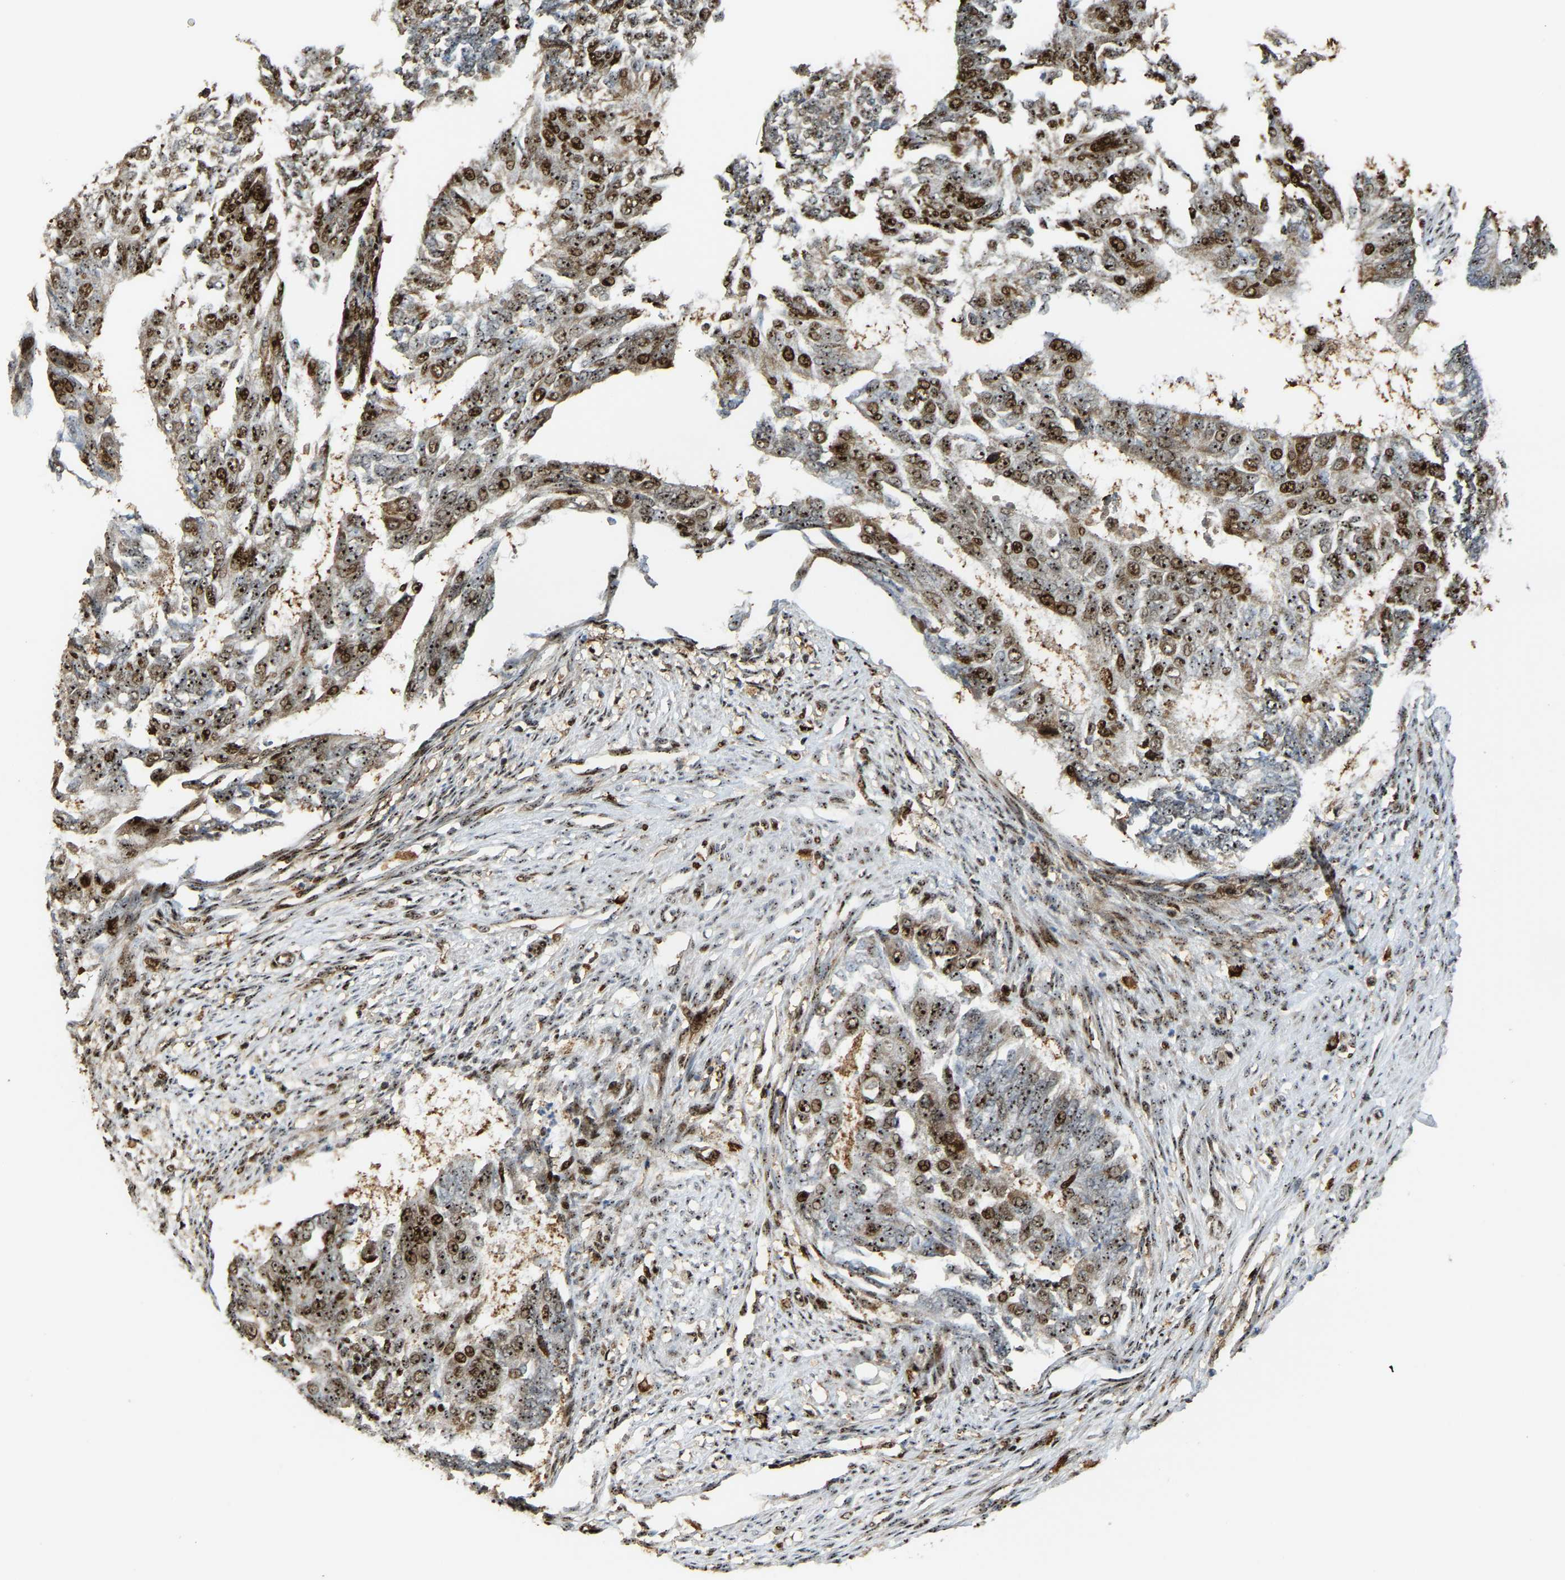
{"staining": {"intensity": "strong", "quantity": ">75%", "location": "cytoplasmic/membranous,nuclear"}, "tissue": "endometrial cancer", "cell_type": "Tumor cells", "image_type": "cancer", "snomed": [{"axis": "morphology", "description": "Adenocarcinoma, NOS"}, {"axis": "topography", "description": "Endometrium"}], "caption": "Brown immunohistochemical staining in human adenocarcinoma (endometrial) reveals strong cytoplasmic/membranous and nuclear positivity in approximately >75% of tumor cells.", "gene": "ZNF687", "patient": {"sex": "female", "age": 32}}